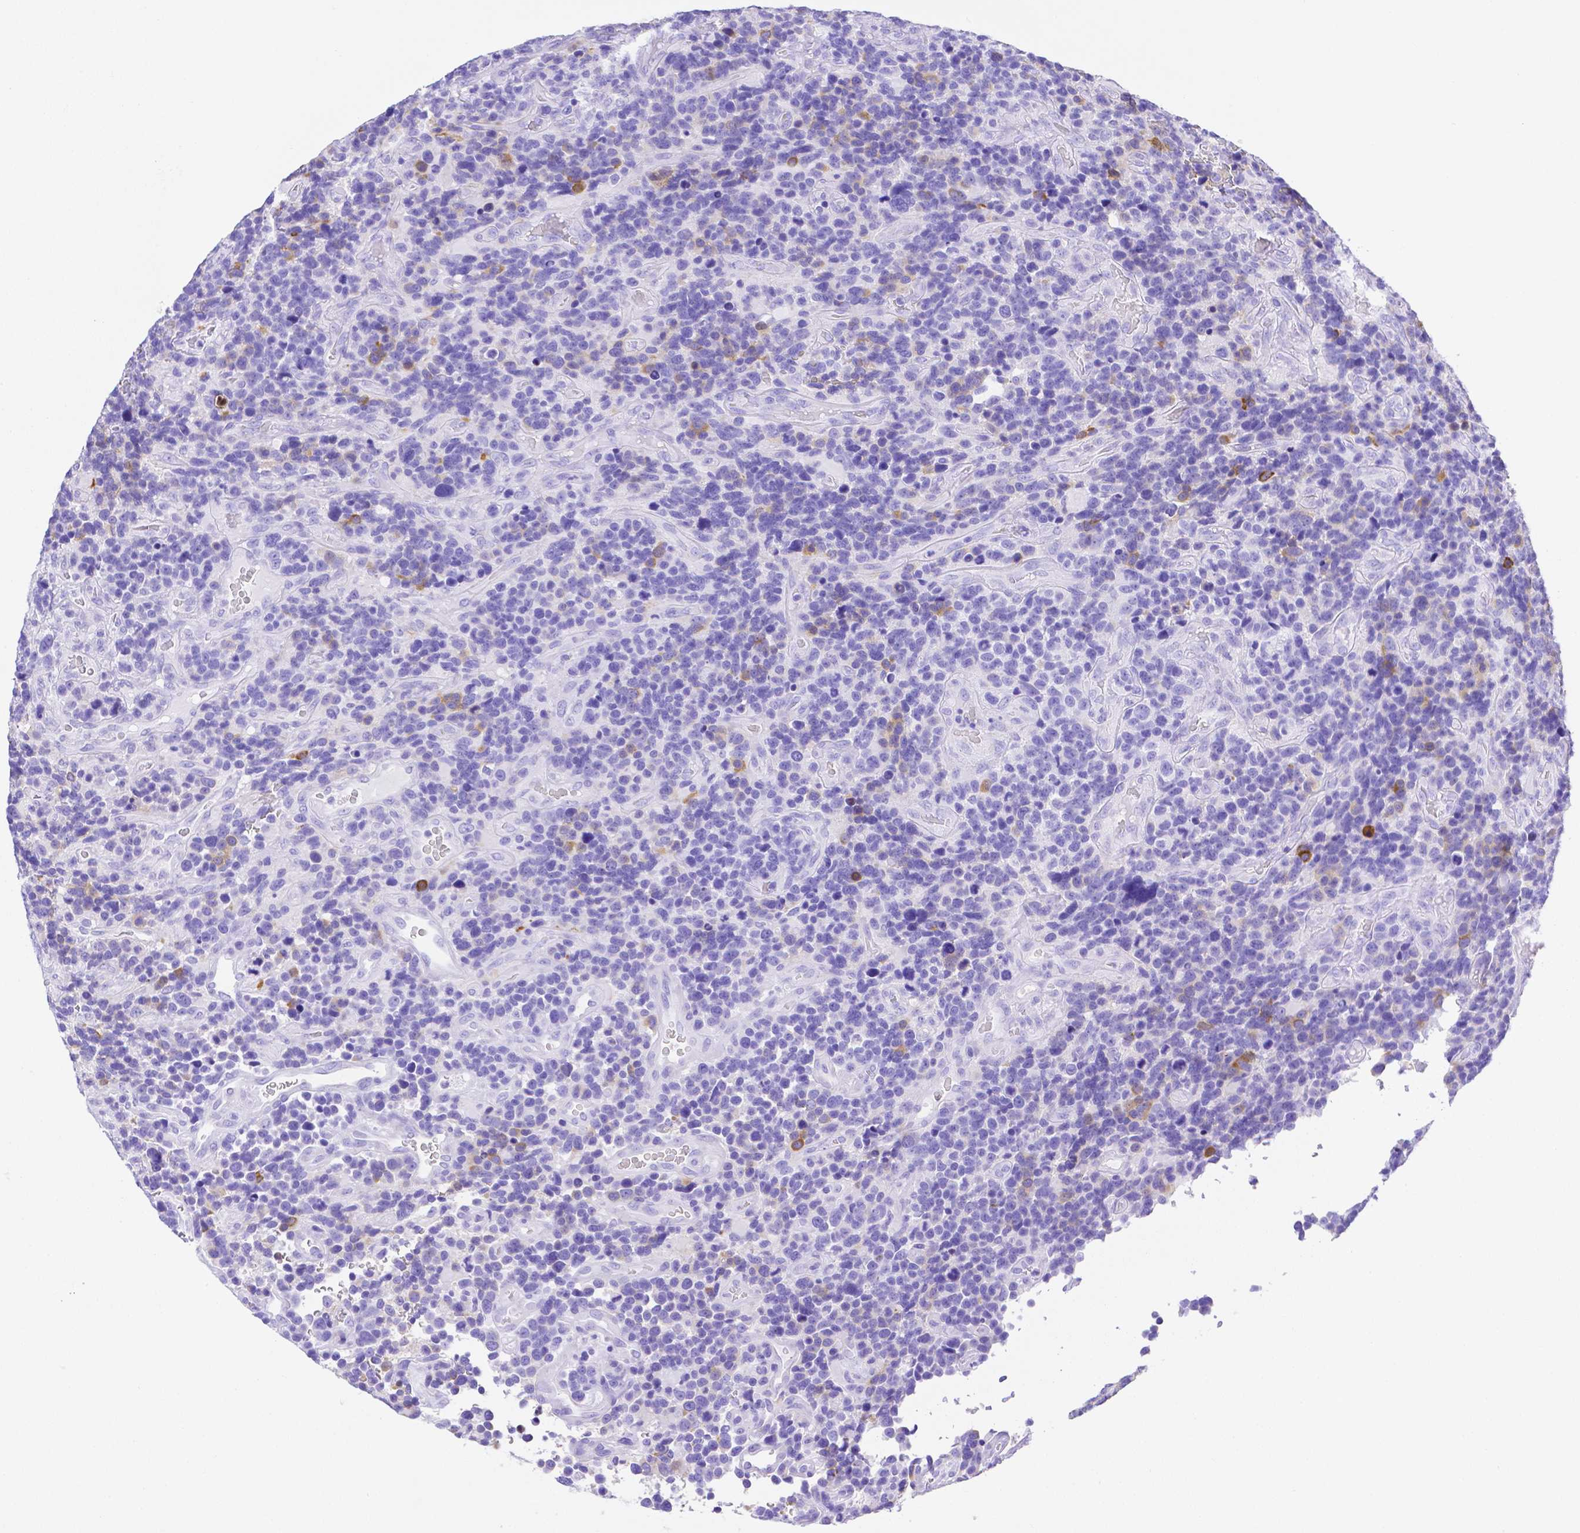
{"staining": {"intensity": "negative", "quantity": "none", "location": "none"}, "tissue": "glioma", "cell_type": "Tumor cells", "image_type": "cancer", "snomed": [{"axis": "morphology", "description": "Glioma, malignant, High grade"}, {"axis": "topography", "description": "Brain"}], "caption": "Human glioma stained for a protein using IHC exhibits no expression in tumor cells.", "gene": "SMR3A", "patient": {"sex": "male", "age": 33}}